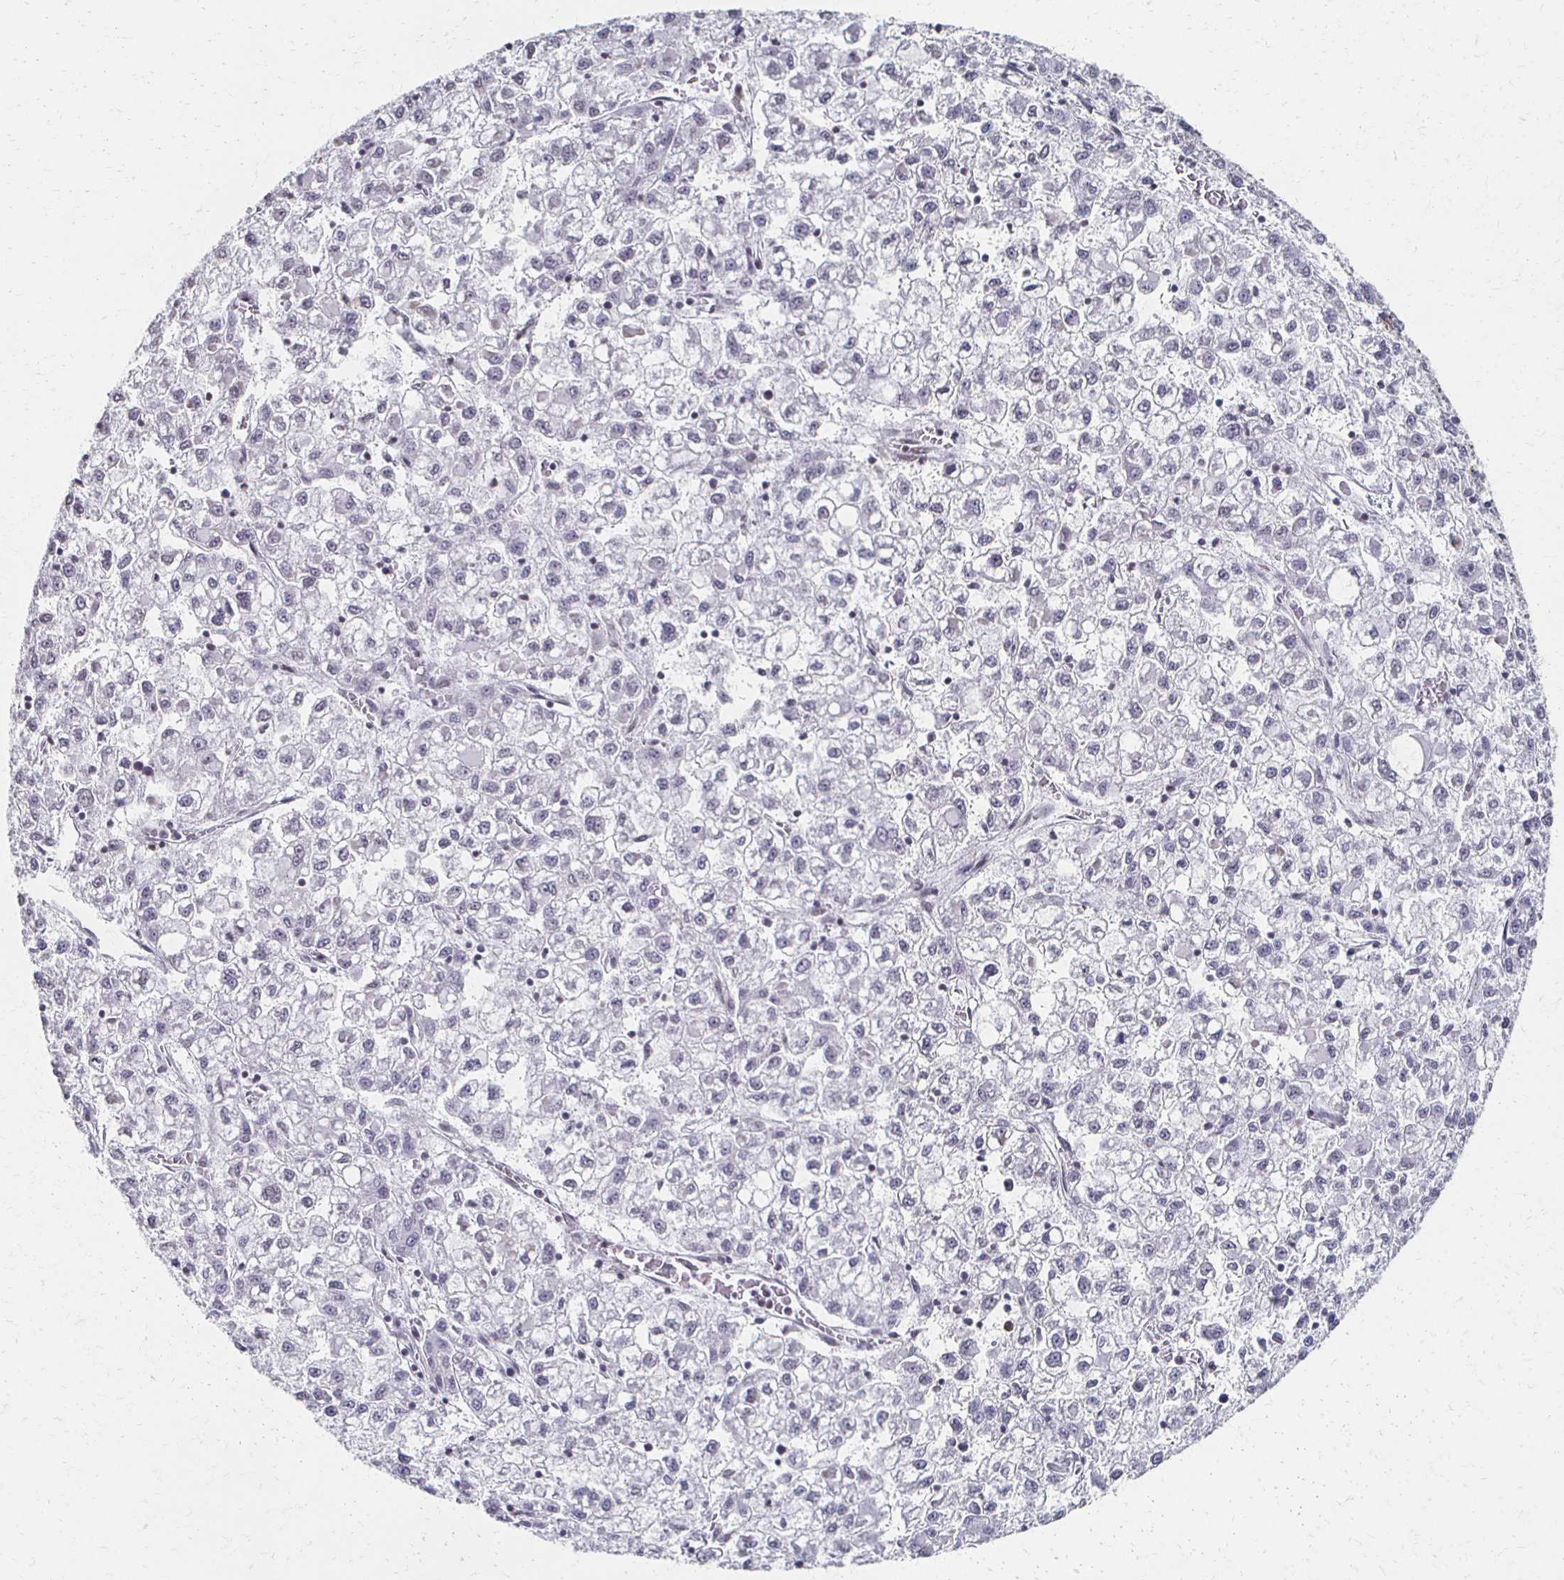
{"staining": {"intensity": "negative", "quantity": "none", "location": "none"}, "tissue": "liver cancer", "cell_type": "Tumor cells", "image_type": "cancer", "snomed": [{"axis": "morphology", "description": "Carcinoma, Hepatocellular, NOS"}, {"axis": "topography", "description": "Liver"}], "caption": "Tumor cells show no significant protein expression in liver hepatocellular carcinoma. (DAB immunohistochemistry, high magnification).", "gene": "DAB1", "patient": {"sex": "male", "age": 40}}